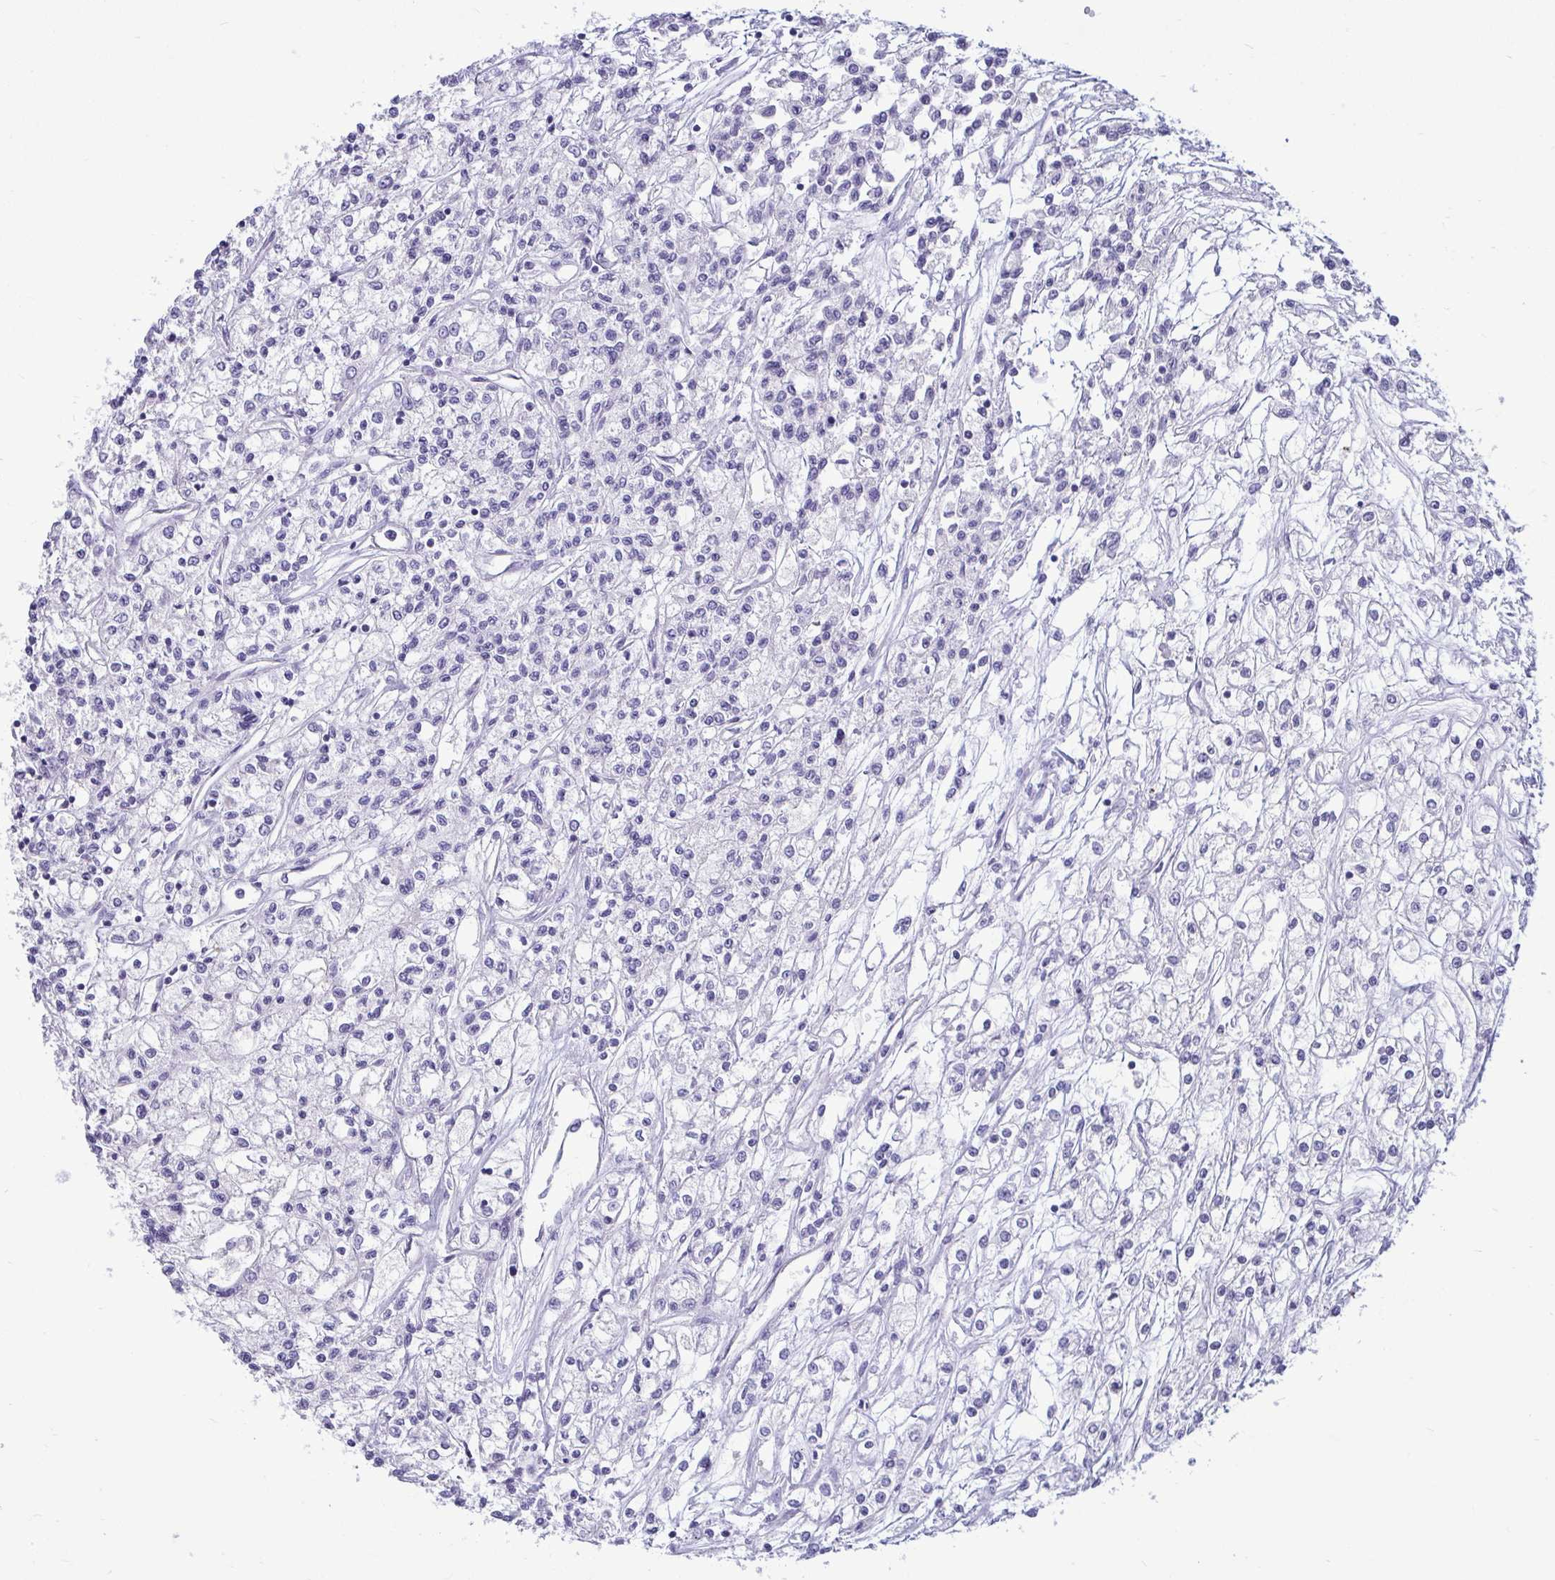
{"staining": {"intensity": "negative", "quantity": "none", "location": "none"}, "tissue": "renal cancer", "cell_type": "Tumor cells", "image_type": "cancer", "snomed": [{"axis": "morphology", "description": "Adenocarcinoma, NOS"}, {"axis": "topography", "description": "Kidney"}], "caption": "An immunohistochemistry (IHC) photomicrograph of renal cancer (adenocarcinoma) is shown. There is no staining in tumor cells of renal cancer (adenocarcinoma).", "gene": "ANKRD60", "patient": {"sex": "female", "age": 59}}